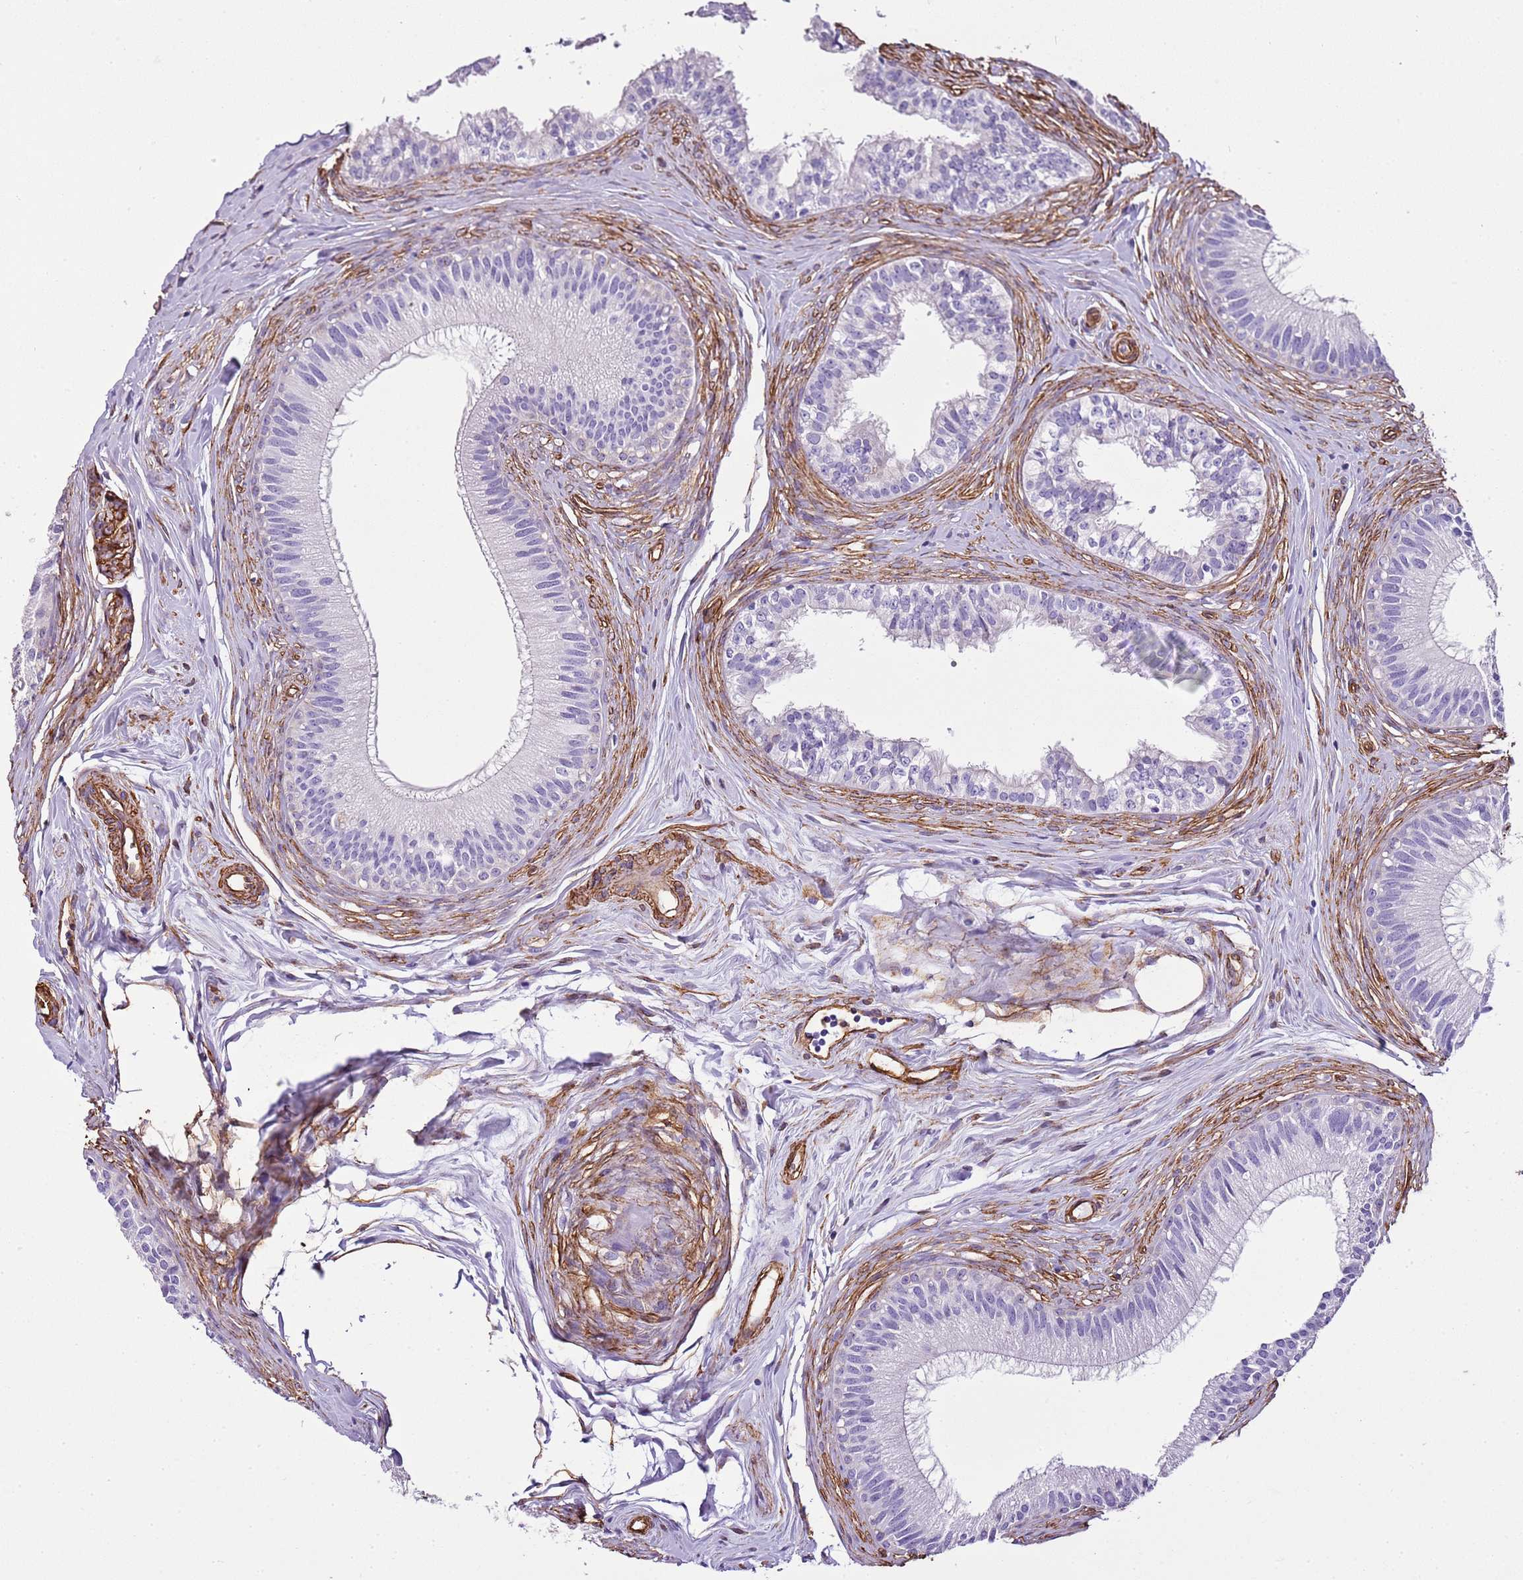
{"staining": {"intensity": "negative", "quantity": "none", "location": "none"}, "tissue": "epididymis", "cell_type": "Glandular cells", "image_type": "normal", "snomed": [{"axis": "morphology", "description": "Normal tissue, NOS"}, {"axis": "topography", "description": "Epididymis"}], "caption": "The image reveals no significant staining in glandular cells of epididymis.", "gene": "CTDSPL", "patient": {"sex": "male", "age": 27}}